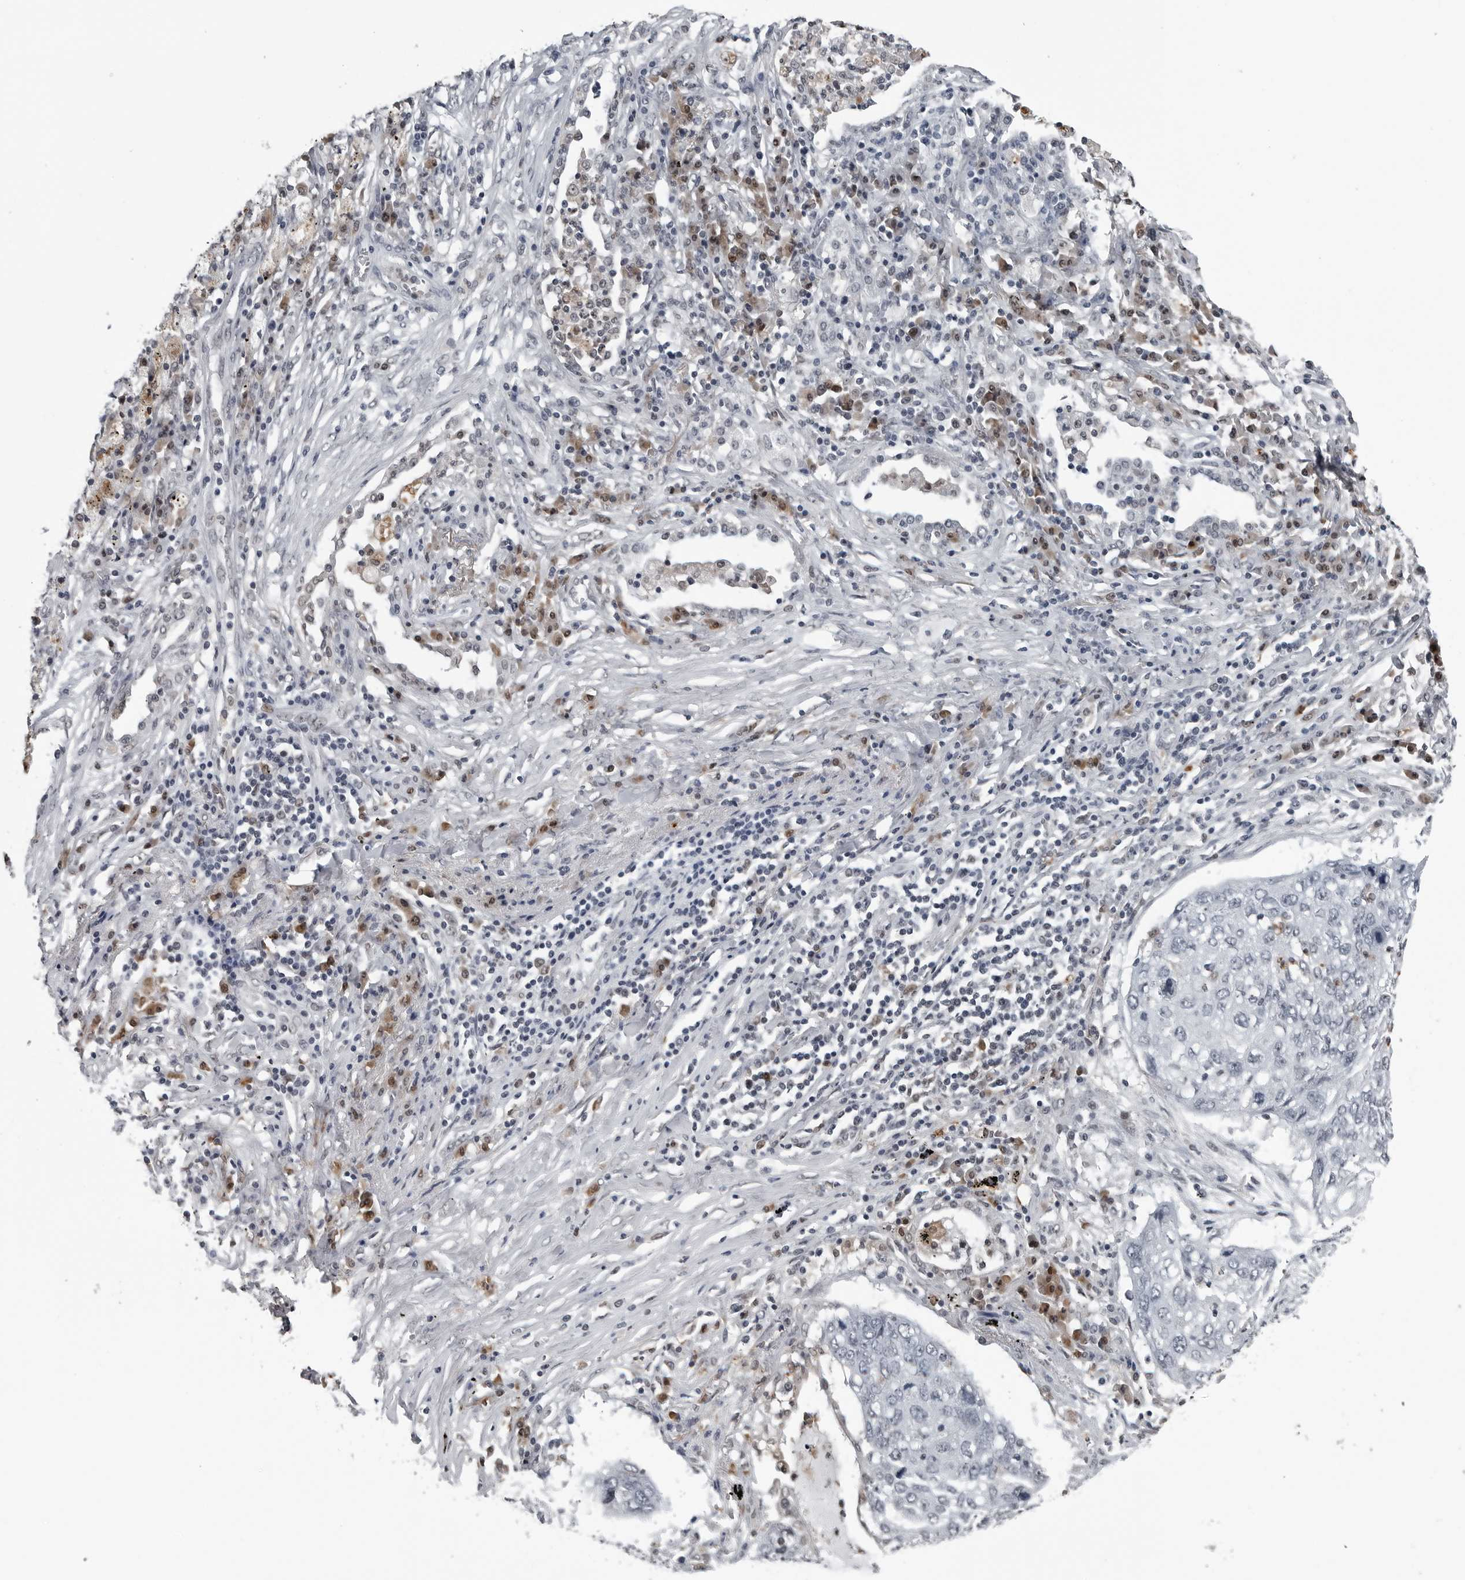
{"staining": {"intensity": "negative", "quantity": "none", "location": "none"}, "tissue": "lung cancer", "cell_type": "Tumor cells", "image_type": "cancer", "snomed": [{"axis": "morphology", "description": "Squamous cell carcinoma, NOS"}, {"axis": "topography", "description": "Lung"}], "caption": "IHC photomicrograph of lung cancer stained for a protein (brown), which shows no expression in tumor cells. (DAB (3,3'-diaminobenzidine) immunohistochemistry visualized using brightfield microscopy, high magnification).", "gene": "AKR1A1", "patient": {"sex": "female", "age": 63}}